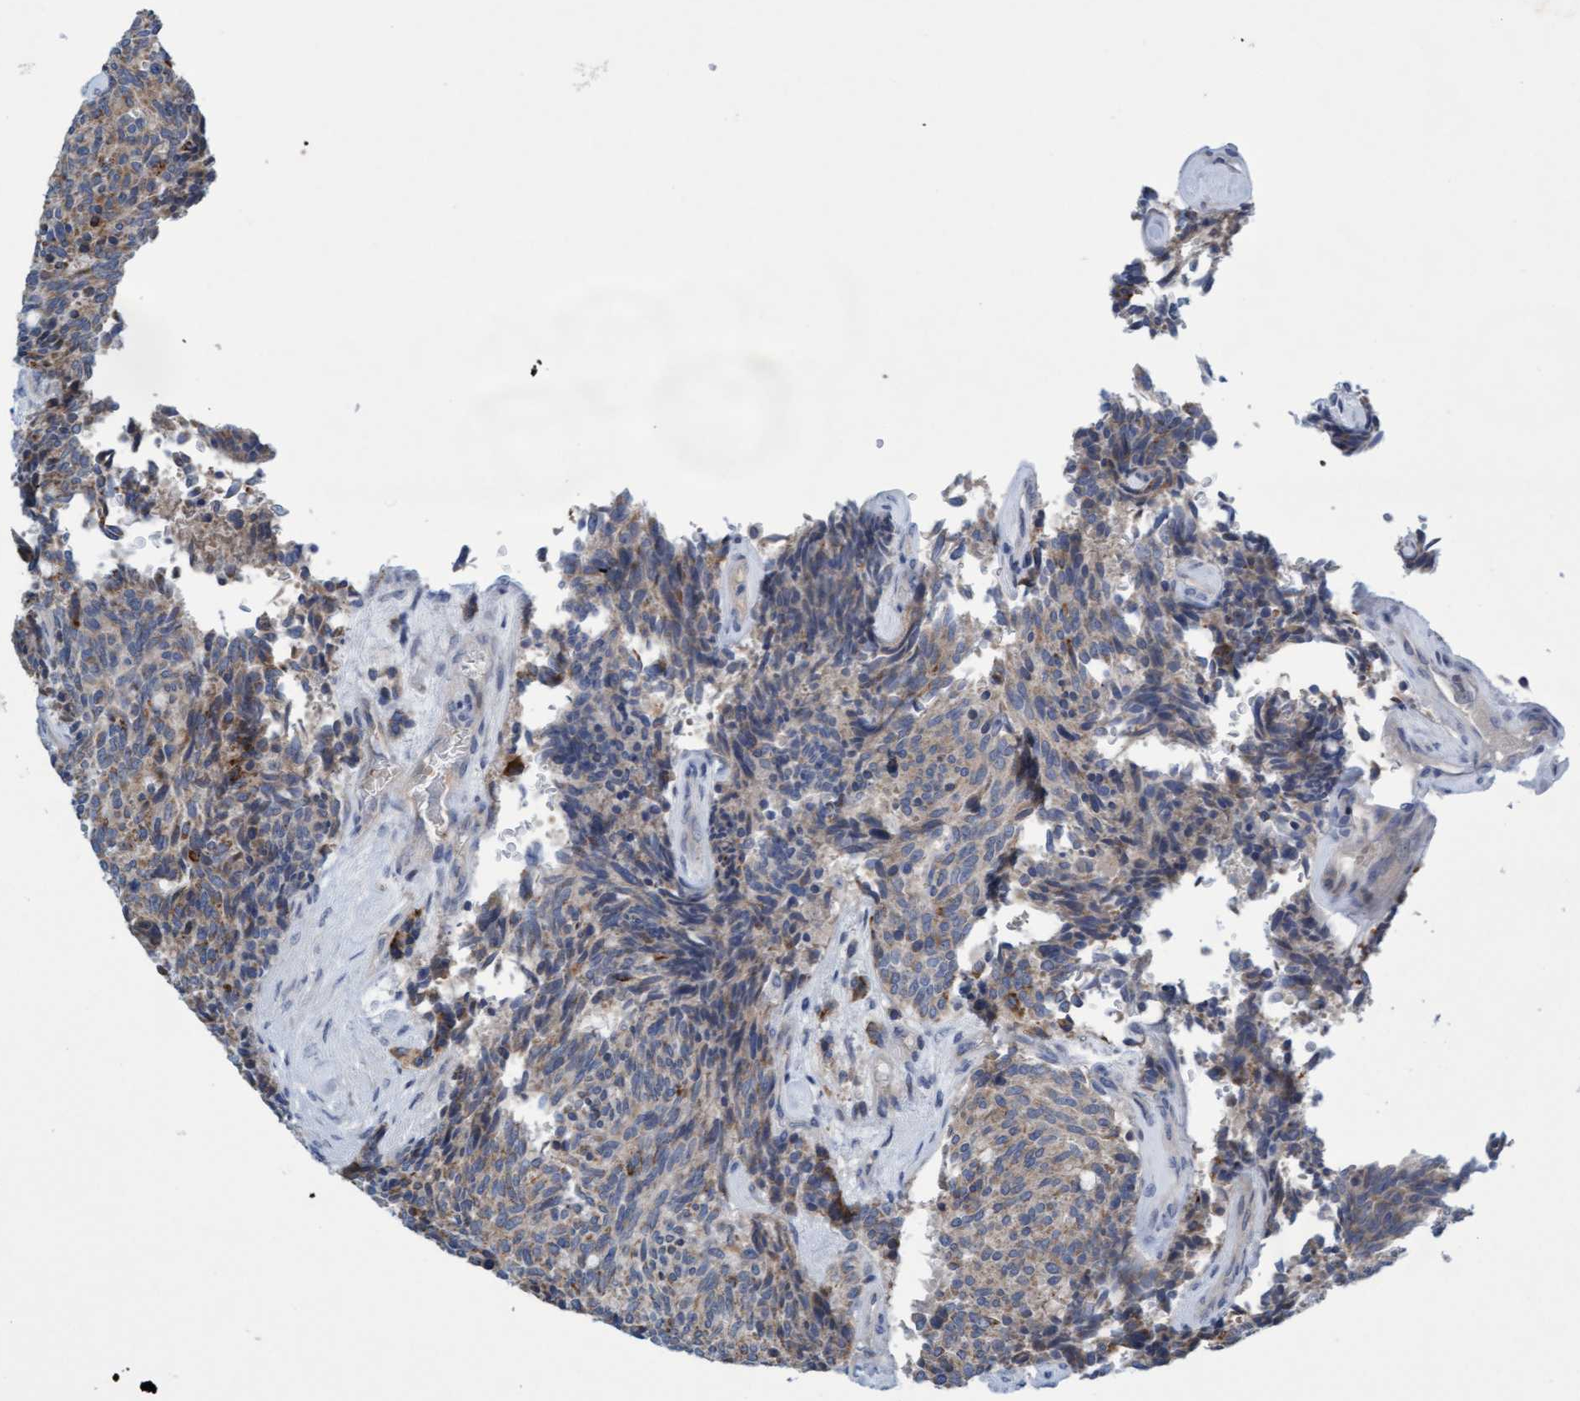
{"staining": {"intensity": "weak", "quantity": ">75%", "location": "cytoplasmic/membranous"}, "tissue": "carcinoid", "cell_type": "Tumor cells", "image_type": "cancer", "snomed": [{"axis": "morphology", "description": "Carcinoid, malignant, NOS"}, {"axis": "topography", "description": "Pancreas"}], "caption": "About >75% of tumor cells in carcinoid exhibit weak cytoplasmic/membranous protein positivity as visualized by brown immunohistochemical staining.", "gene": "DDHD2", "patient": {"sex": "female", "age": 54}}